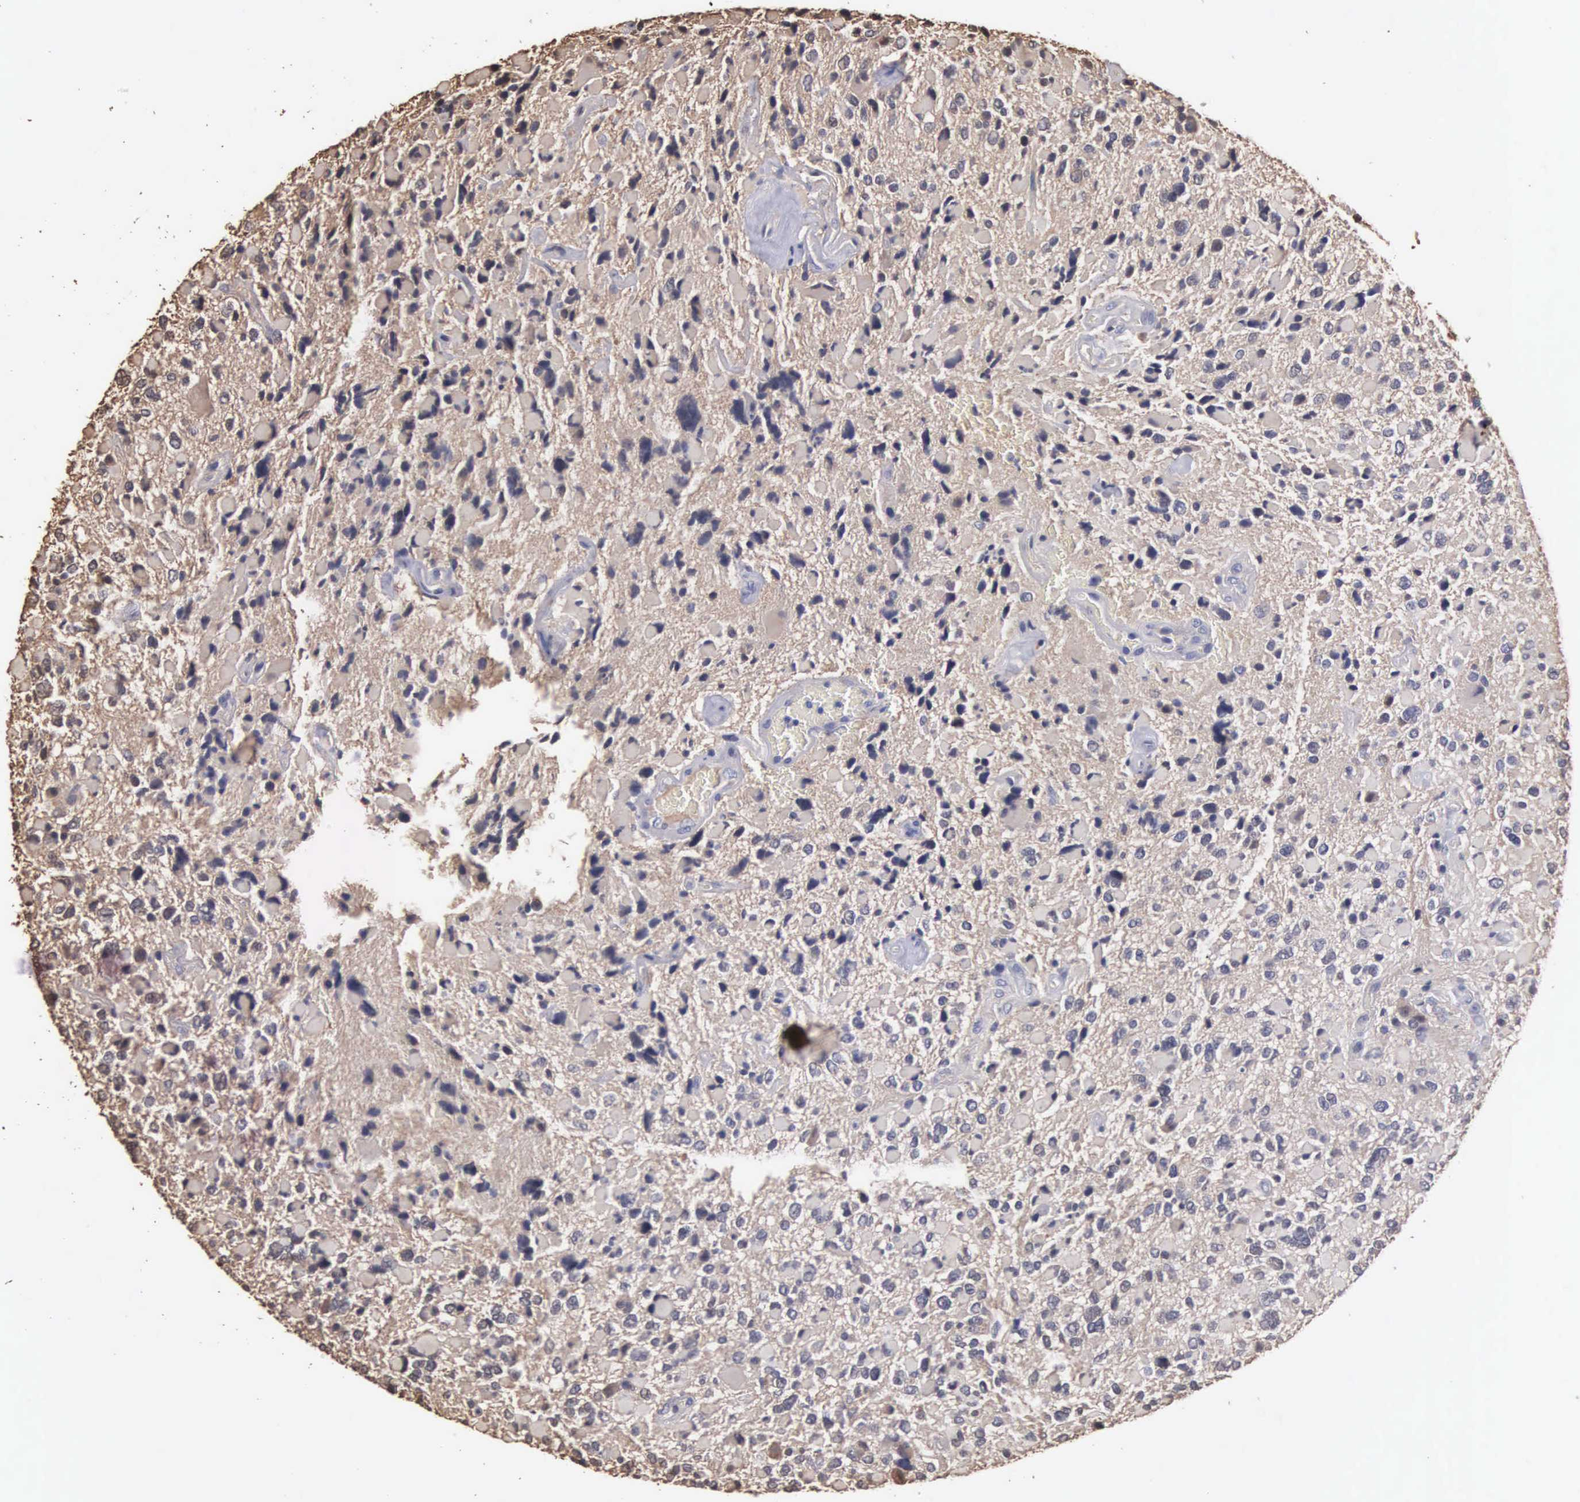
{"staining": {"intensity": "weak", "quantity": ">75%", "location": "cytoplasmic/membranous"}, "tissue": "glioma", "cell_type": "Tumor cells", "image_type": "cancer", "snomed": [{"axis": "morphology", "description": "Glioma, malignant, High grade"}, {"axis": "topography", "description": "Brain"}], "caption": "IHC image of human high-grade glioma (malignant) stained for a protein (brown), which exhibits low levels of weak cytoplasmic/membranous expression in about >75% of tumor cells.", "gene": "ENO3", "patient": {"sex": "female", "age": 37}}